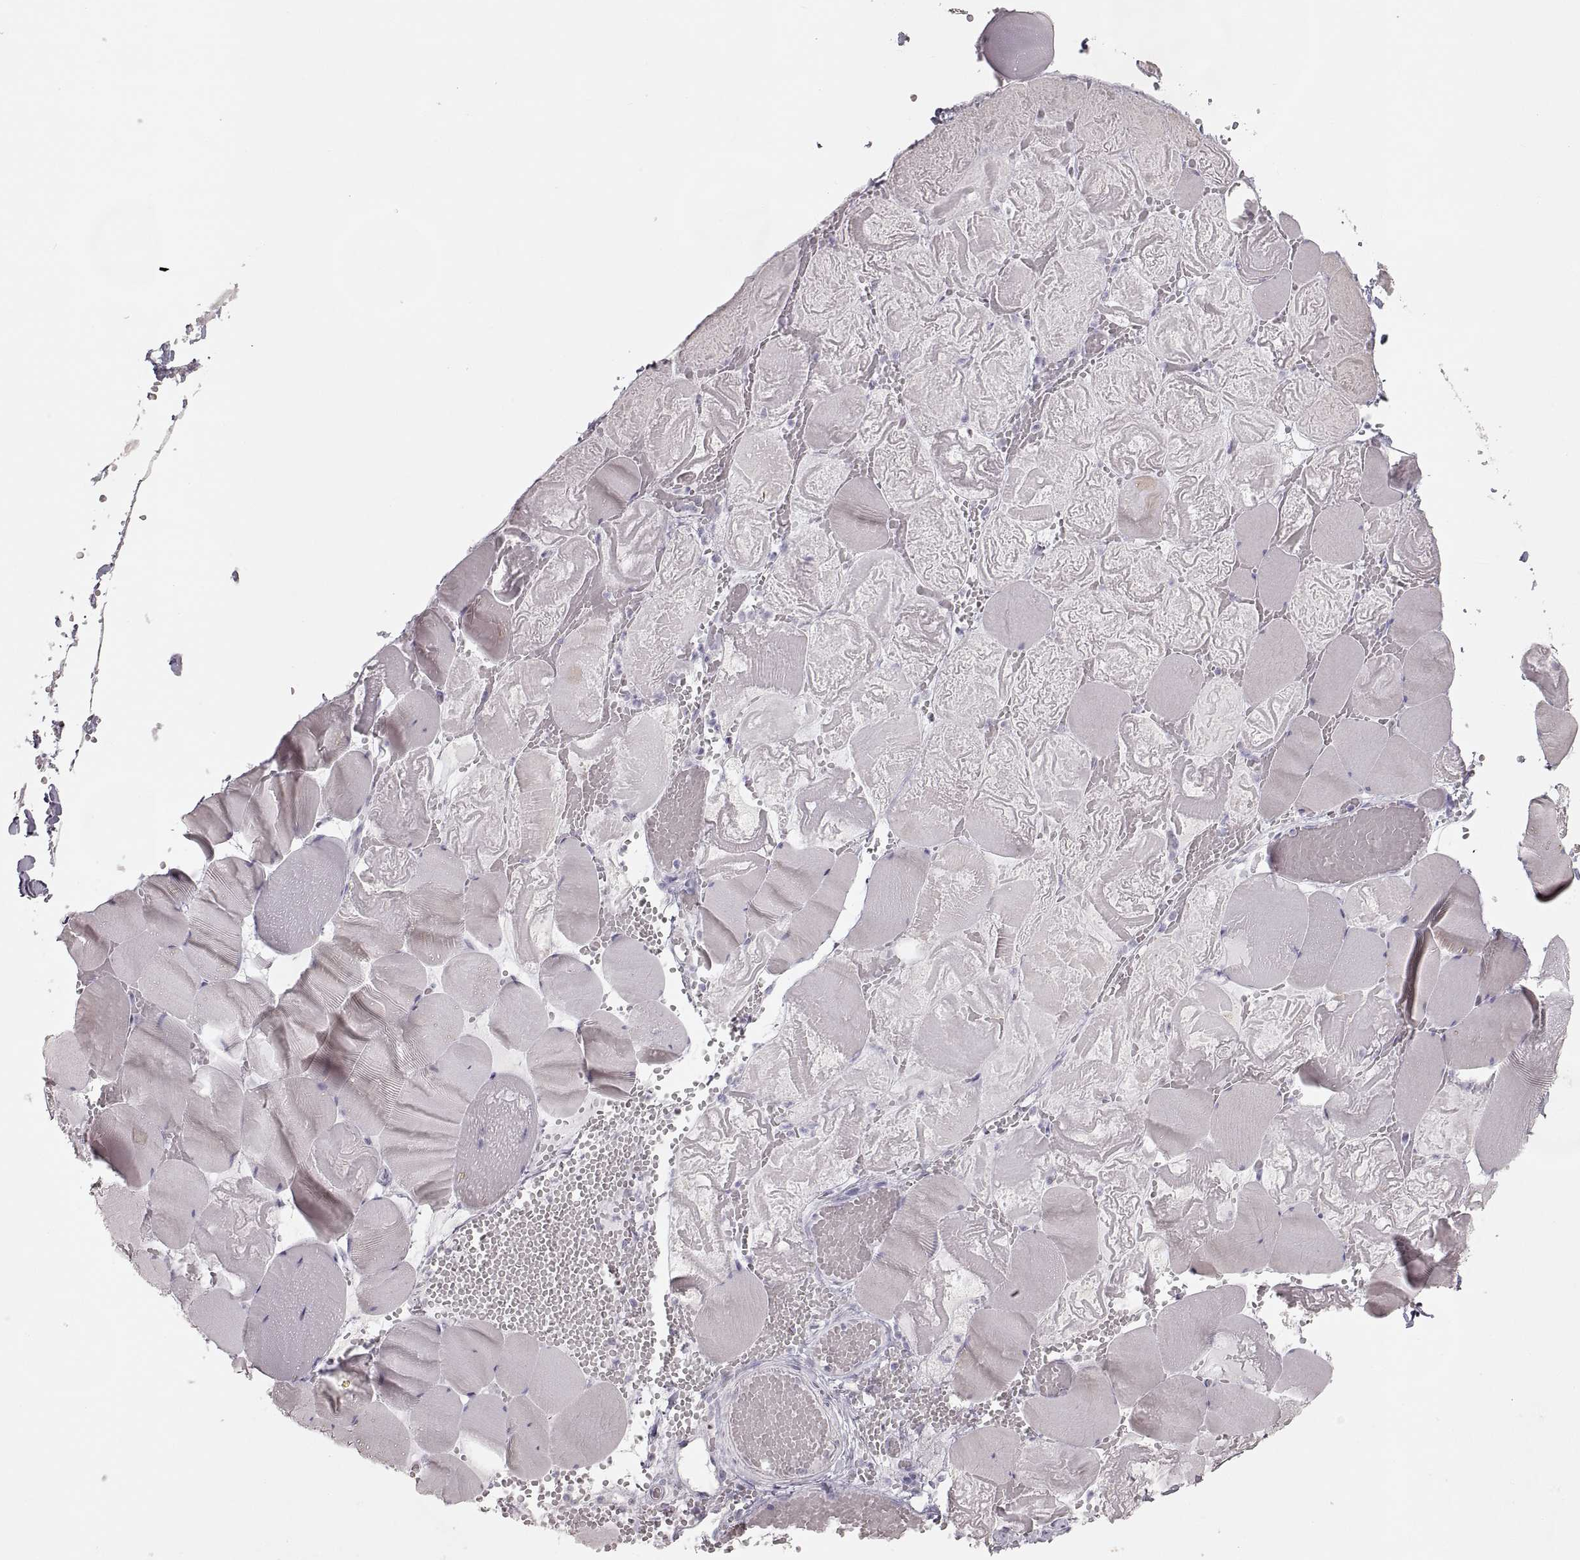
{"staining": {"intensity": "negative", "quantity": "none", "location": "none"}, "tissue": "skeletal muscle", "cell_type": "Myocytes", "image_type": "normal", "snomed": [{"axis": "morphology", "description": "Normal tissue, NOS"}, {"axis": "morphology", "description": "Malignant melanoma, Metastatic site"}, {"axis": "topography", "description": "Skeletal muscle"}], "caption": "Histopathology image shows no significant protein staining in myocytes of benign skeletal muscle.", "gene": "ZP3", "patient": {"sex": "male", "age": 50}}